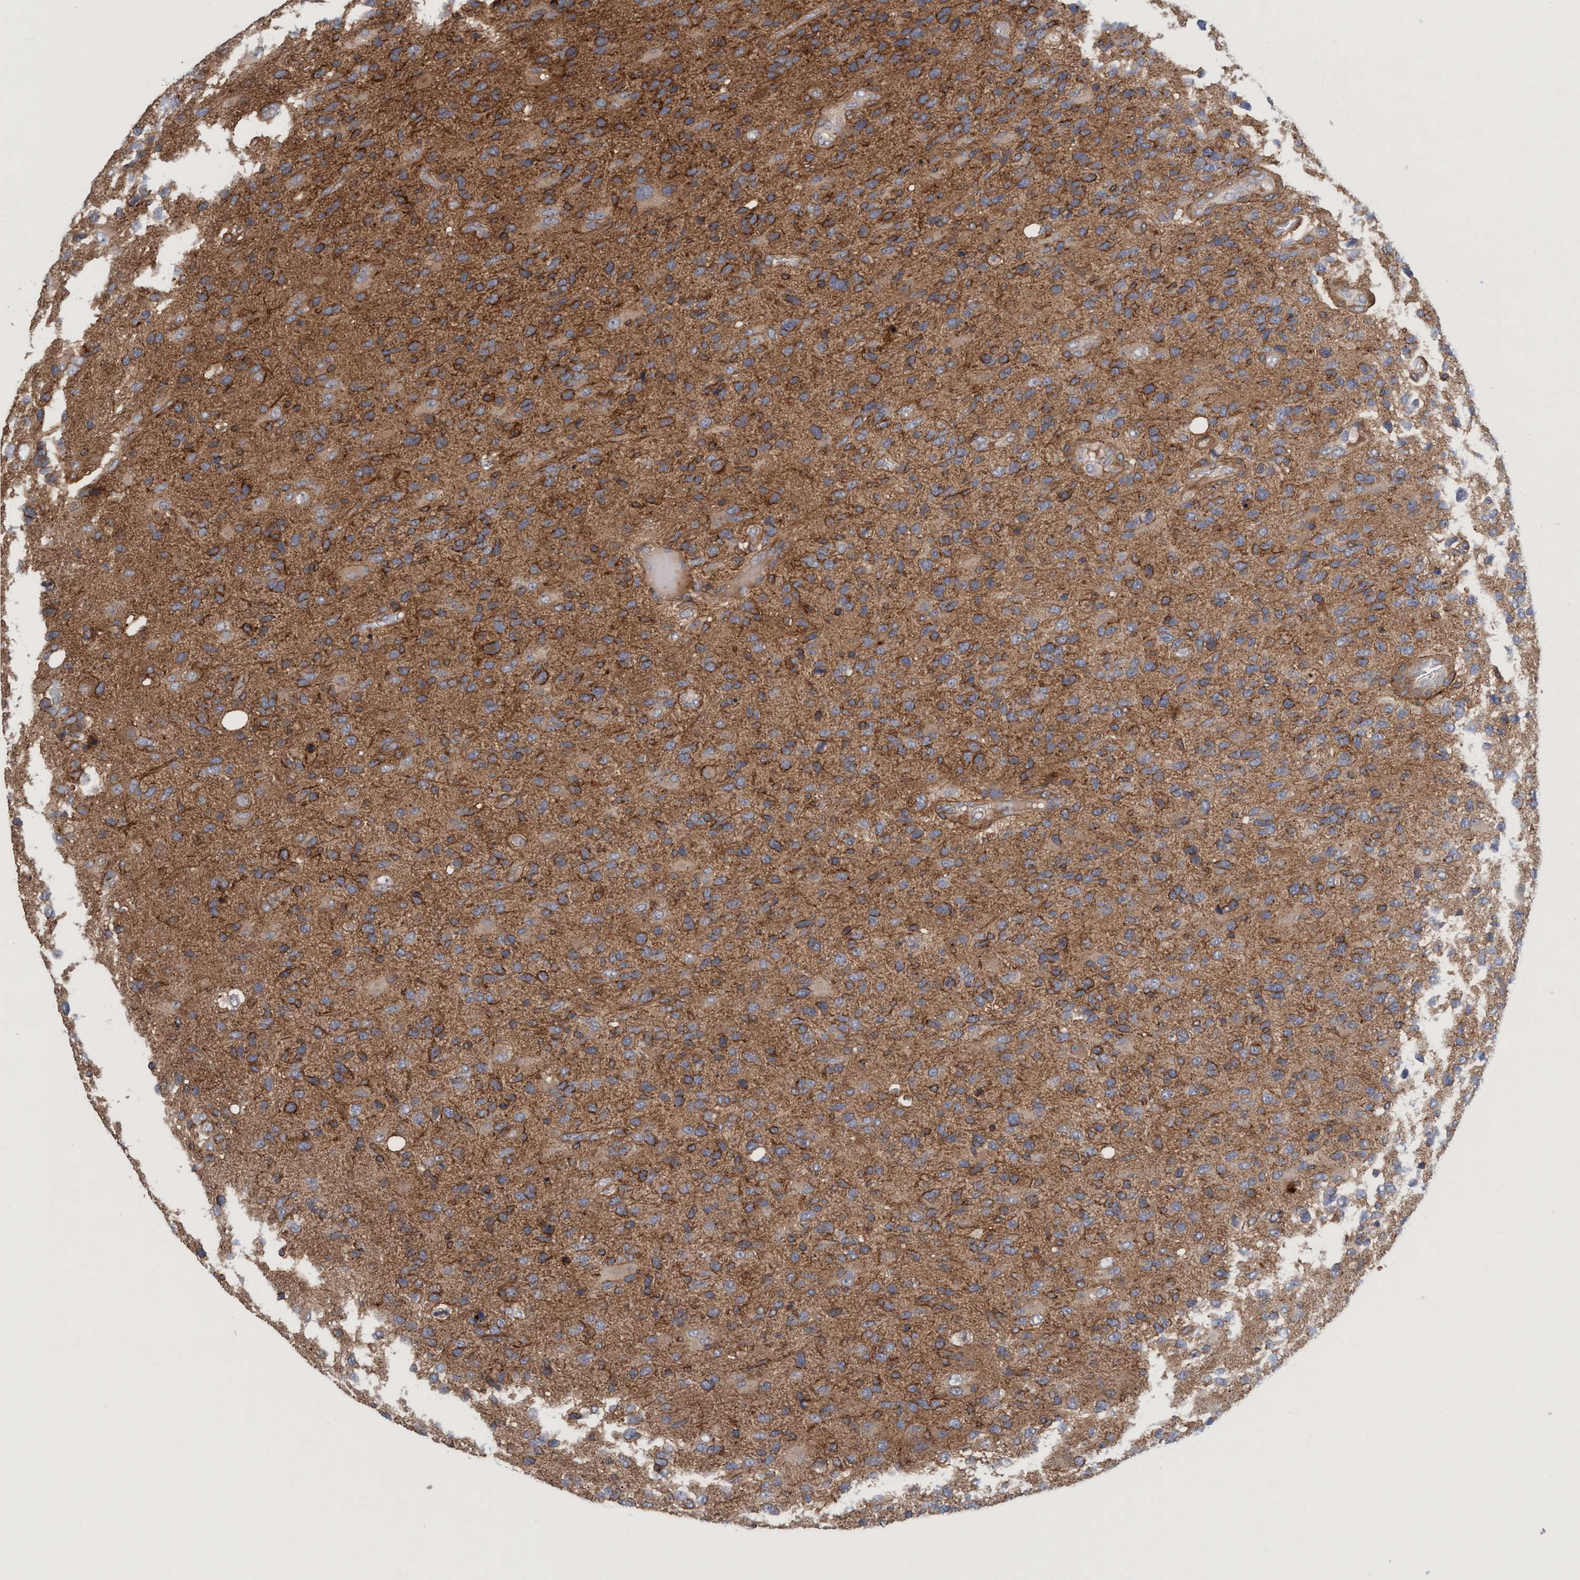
{"staining": {"intensity": "strong", "quantity": ">75%", "location": "cytoplasmic/membranous"}, "tissue": "glioma", "cell_type": "Tumor cells", "image_type": "cancer", "snomed": [{"axis": "morphology", "description": "Glioma, malignant, High grade"}, {"axis": "topography", "description": "Brain"}], "caption": "Protein analysis of malignant glioma (high-grade) tissue shows strong cytoplasmic/membranous positivity in about >75% of tumor cells.", "gene": "SPECC1", "patient": {"sex": "female", "age": 58}}